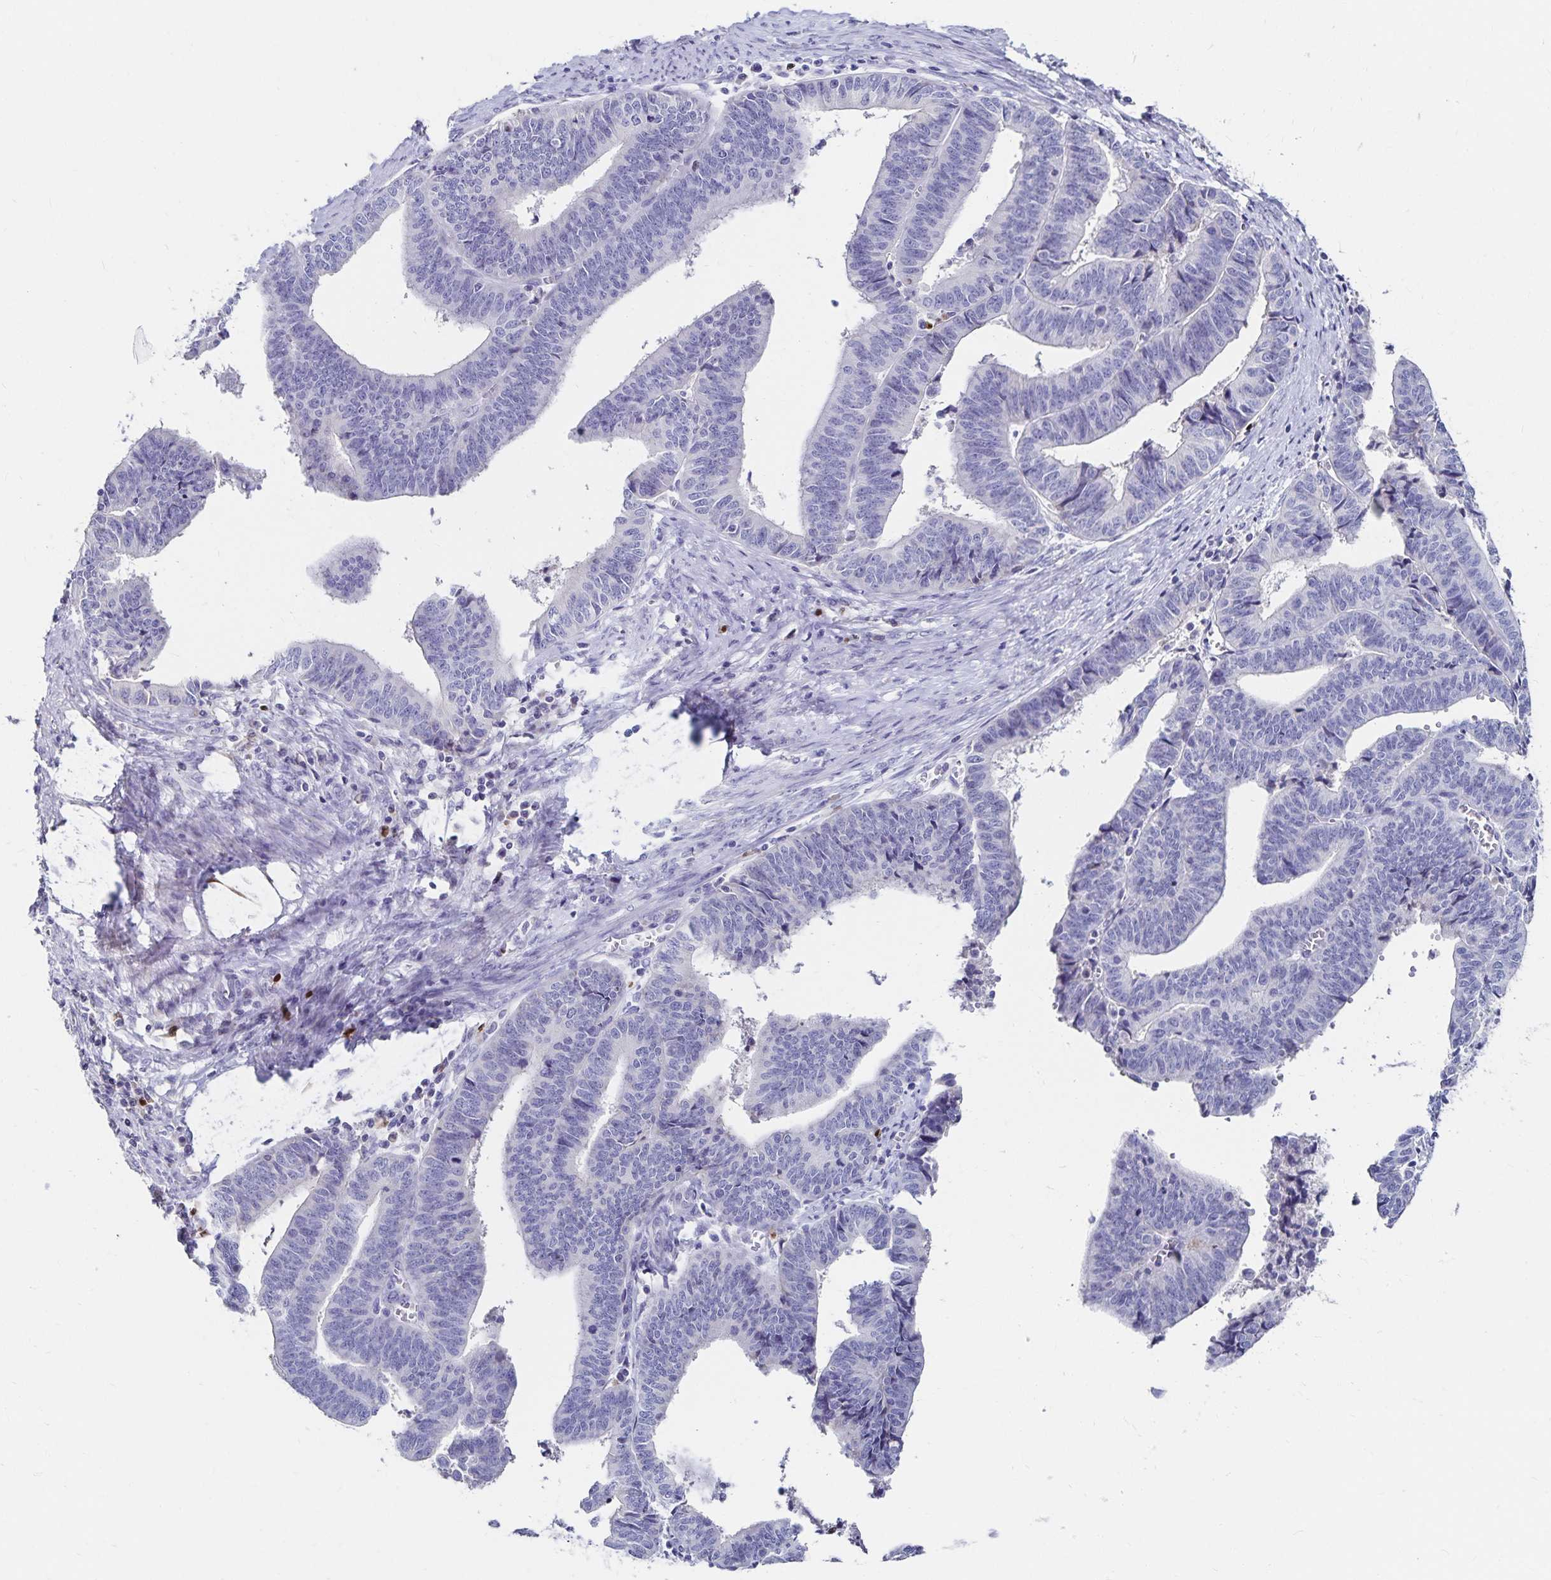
{"staining": {"intensity": "negative", "quantity": "none", "location": "none"}, "tissue": "endometrial cancer", "cell_type": "Tumor cells", "image_type": "cancer", "snomed": [{"axis": "morphology", "description": "Adenocarcinoma, NOS"}, {"axis": "topography", "description": "Endometrium"}], "caption": "High magnification brightfield microscopy of endometrial adenocarcinoma stained with DAB (brown) and counterstained with hematoxylin (blue): tumor cells show no significant positivity.", "gene": "PAX5", "patient": {"sex": "female", "age": 65}}